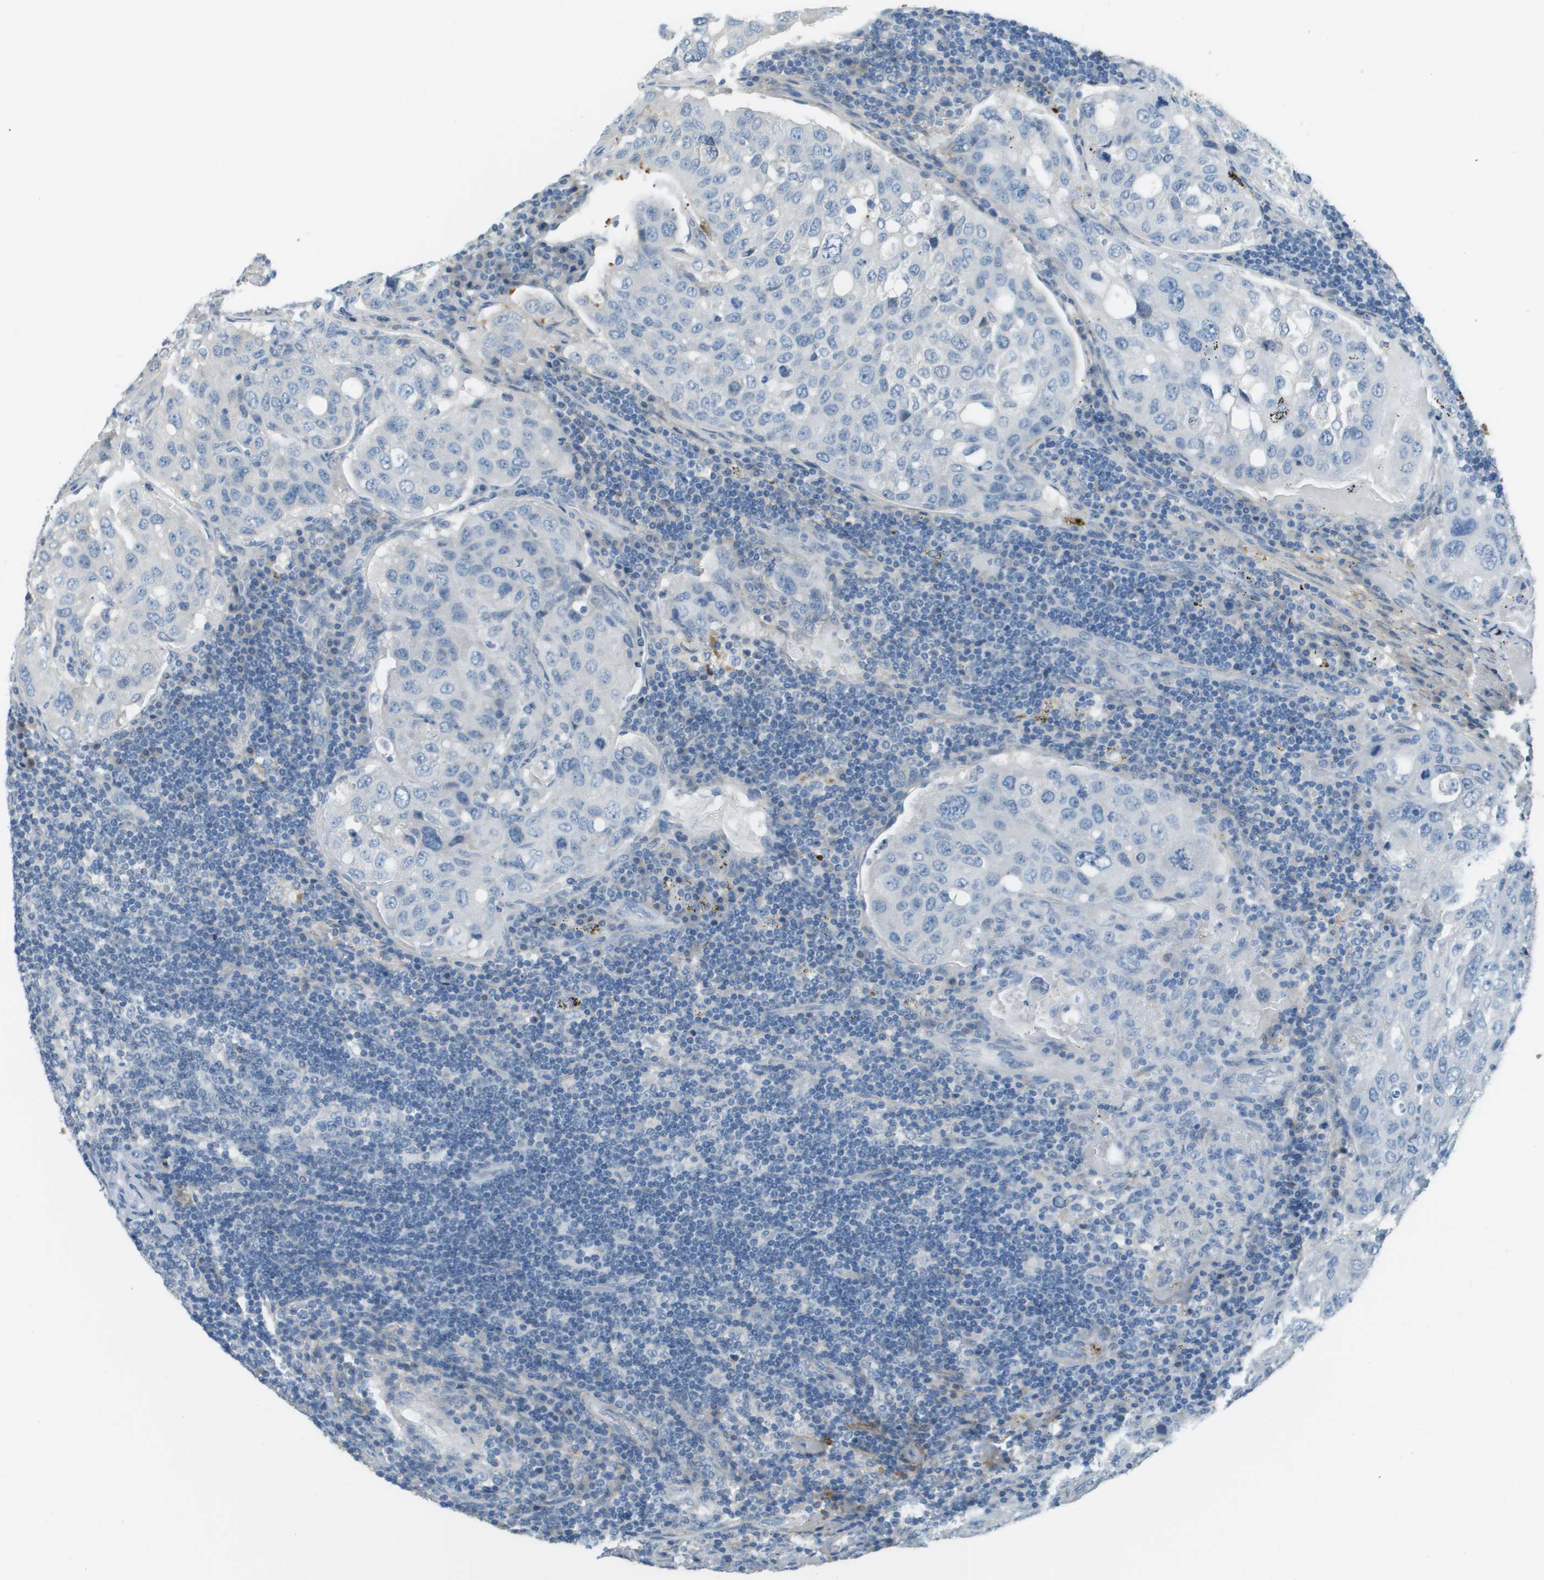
{"staining": {"intensity": "negative", "quantity": "none", "location": "none"}, "tissue": "urothelial cancer", "cell_type": "Tumor cells", "image_type": "cancer", "snomed": [{"axis": "morphology", "description": "Urothelial carcinoma, High grade"}, {"axis": "topography", "description": "Lymph node"}, {"axis": "topography", "description": "Urinary bladder"}], "caption": "A high-resolution micrograph shows immunohistochemistry staining of urothelial cancer, which exhibits no significant staining in tumor cells.", "gene": "DCN", "patient": {"sex": "male", "age": 51}}